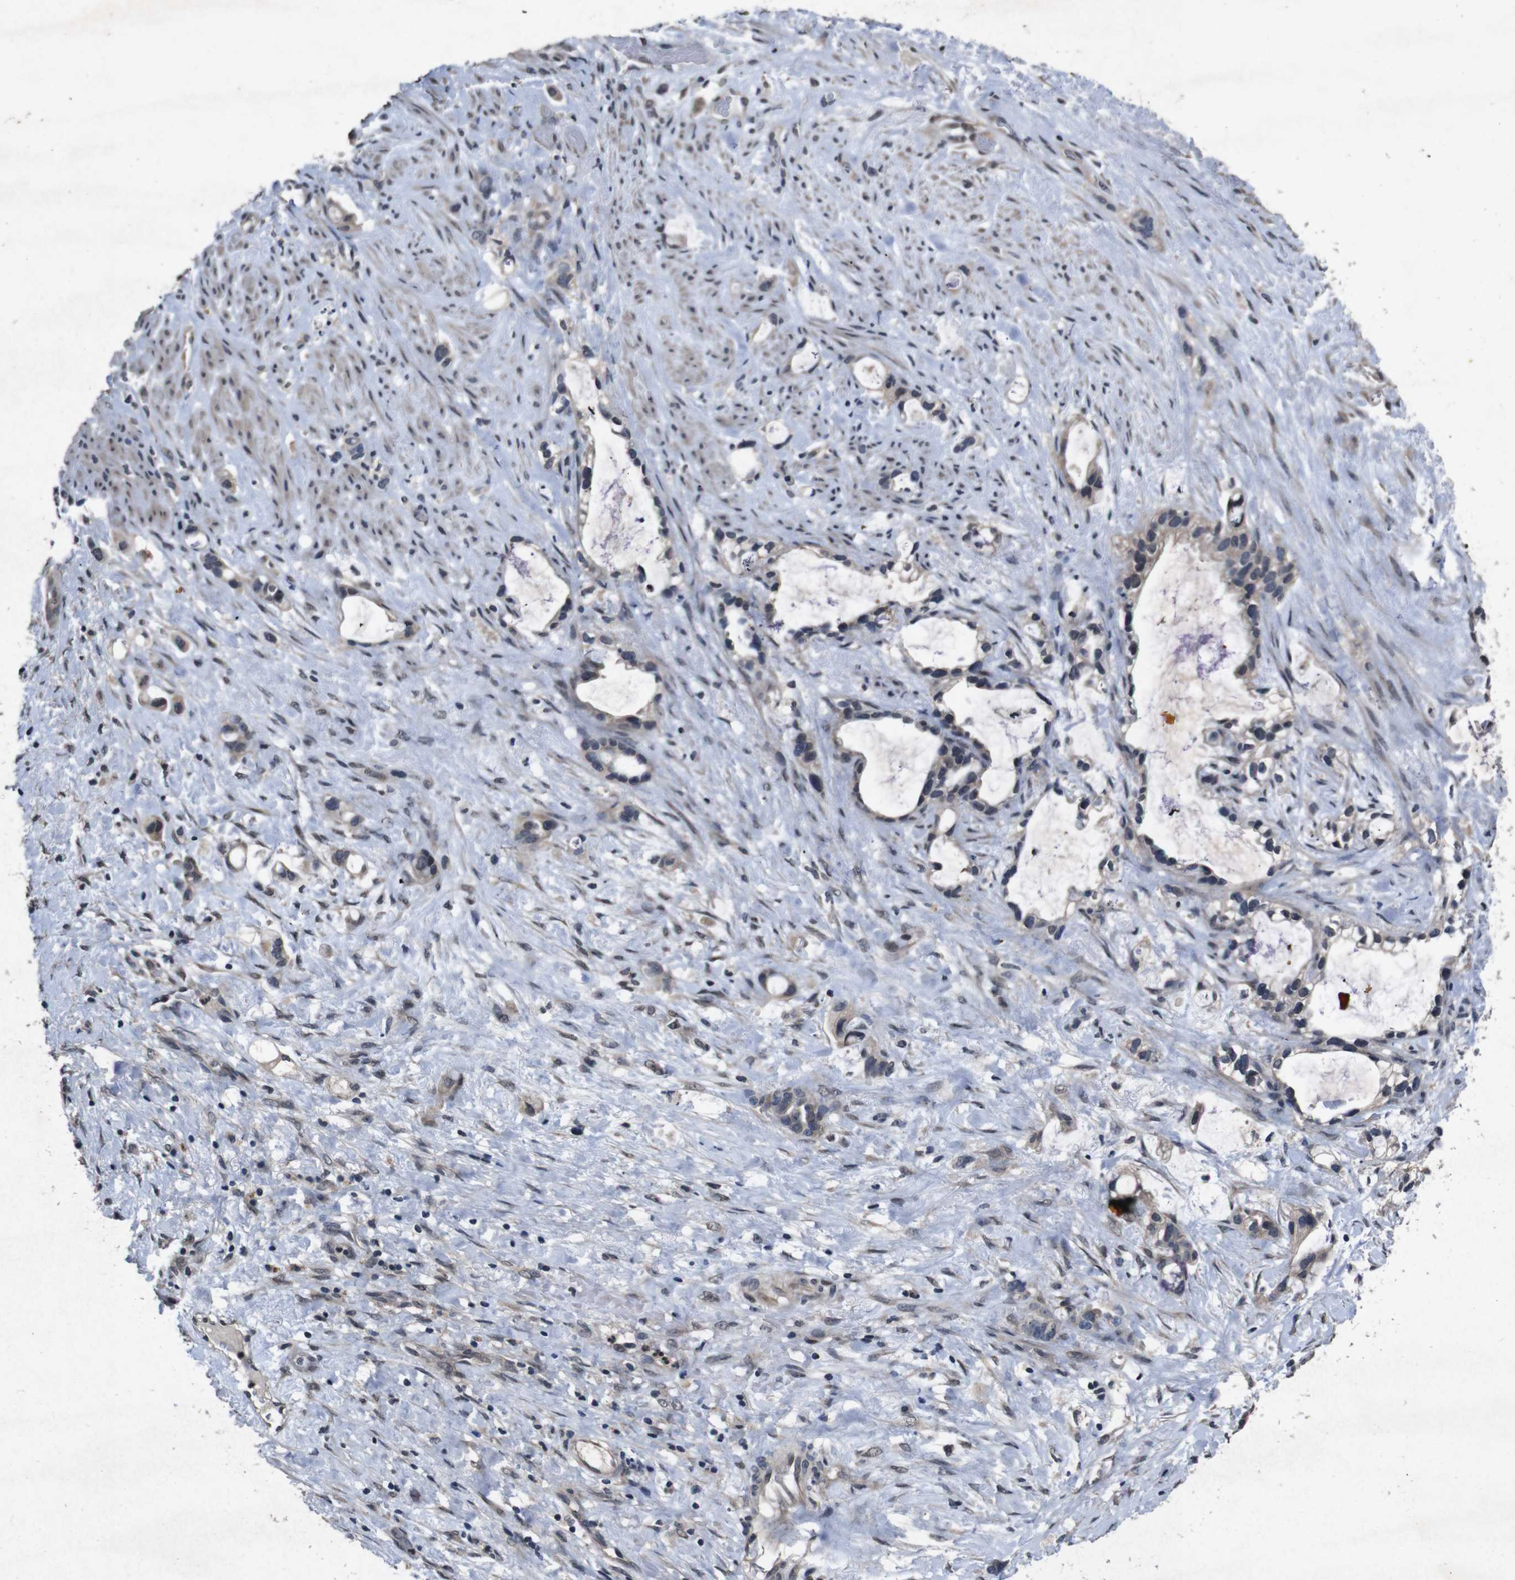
{"staining": {"intensity": "moderate", "quantity": "<25%", "location": "cytoplasmic/membranous"}, "tissue": "liver cancer", "cell_type": "Tumor cells", "image_type": "cancer", "snomed": [{"axis": "morphology", "description": "Cholangiocarcinoma"}, {"axis": "topography", "description": "Liver"}], "caption": "Moderate cytoplasmic/membranous protein expression is identified in approximately <25% of tumor cells in cholangiocarcinoma (liver).", "gene": "AKT3", "patient": {"sex": "female", "age": 65}}